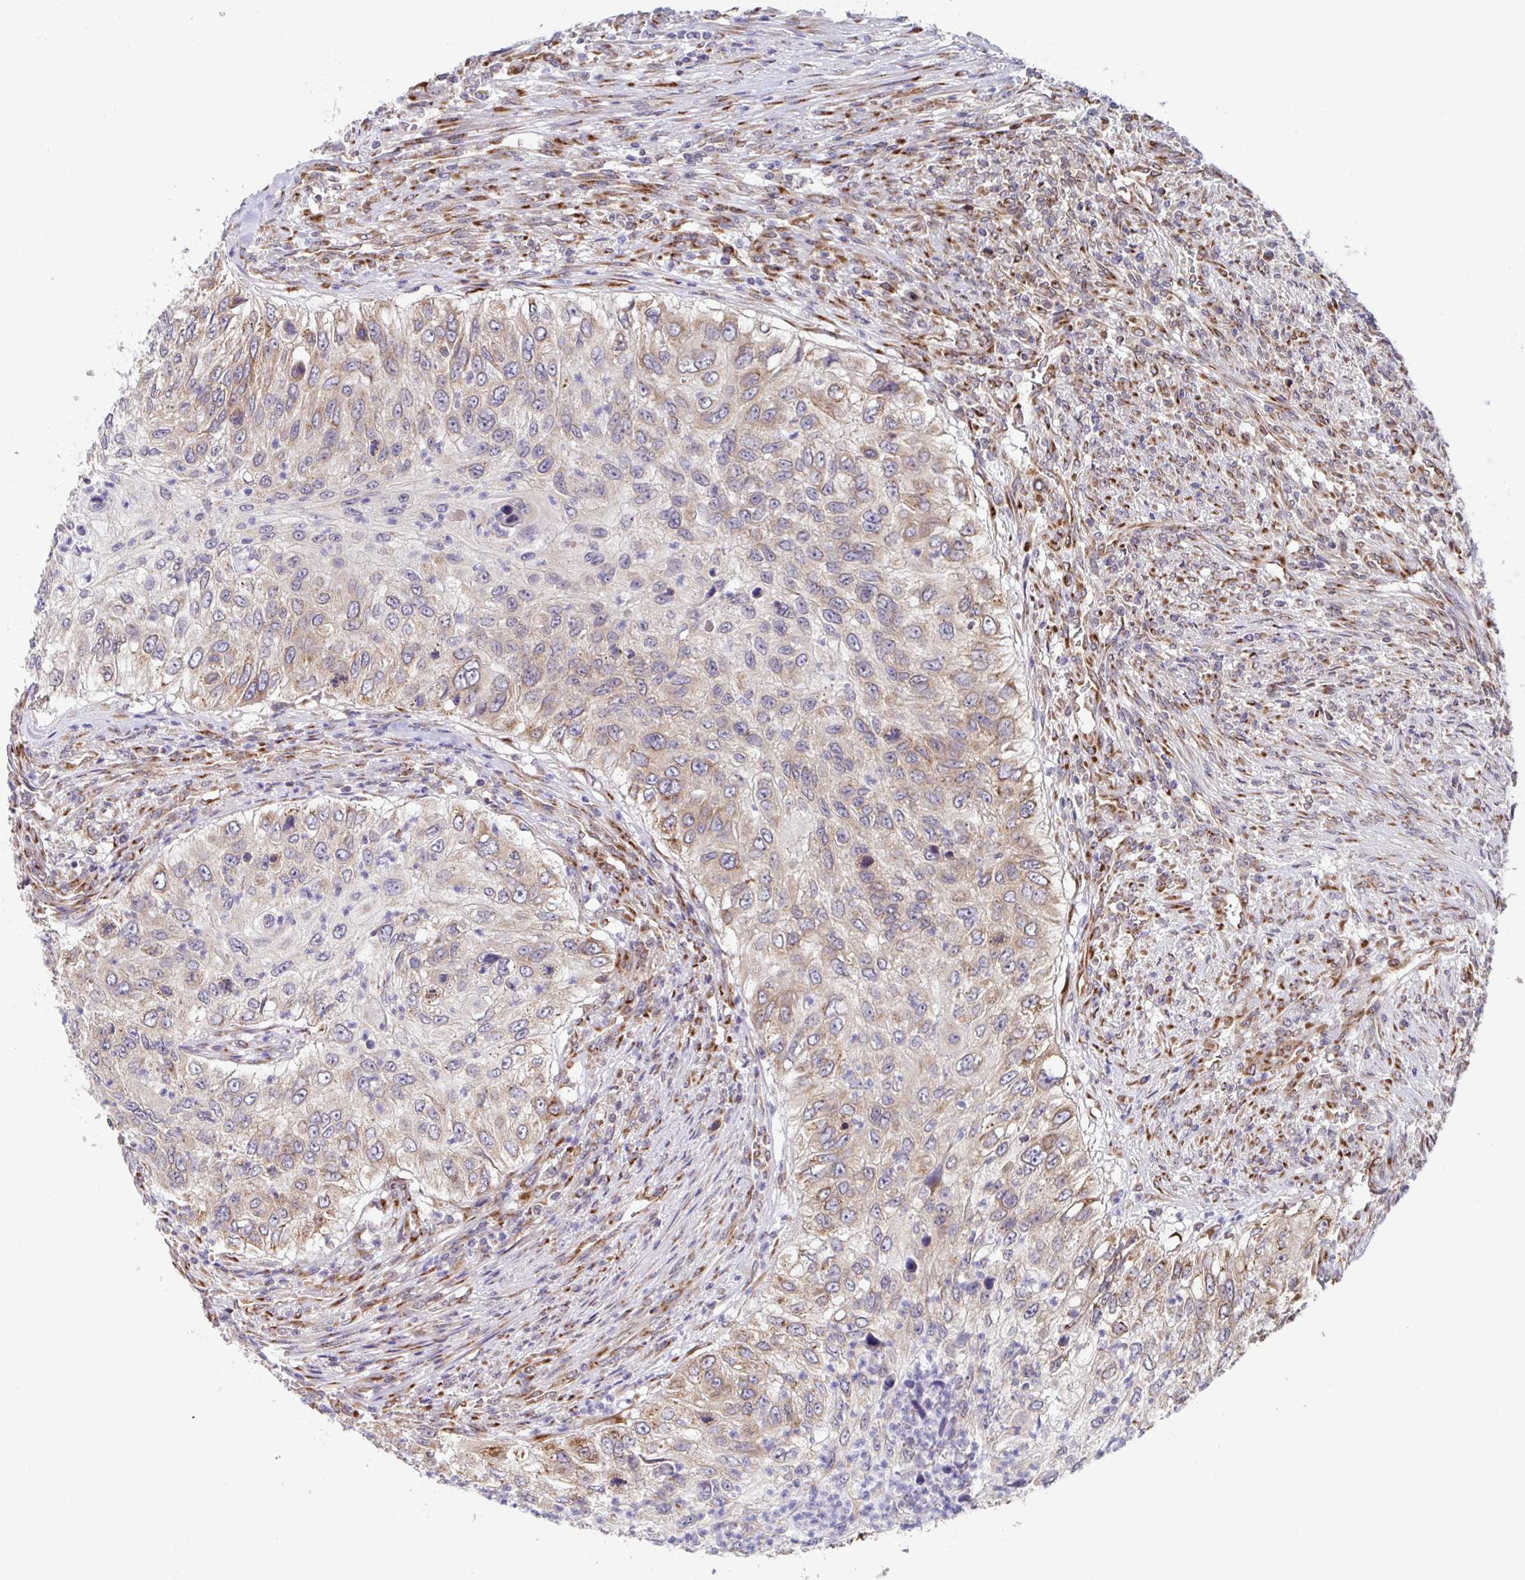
{"staining": {"intensity": "moderate", "quantity": "25%-75%", "location": "cytoplasmic/membranous"}, "tissue": "urothelial cancer", "cell_type": "Tumor cells", "image_type": "cancer", "snomed": [{"axis": "morphology", "description": "Urothelial carcinoma, High grade"}, {"axis": "topography", "description": "Urinary bladder"}], "caption": "The histopathology image exhibits a brown stain indicating the presence of a protein in the cytoplasmic/membranous of tumor cells in urothelial cancer.", "gene": "ATP5MJ", "patient": {"sex": "female", "age": 60}}